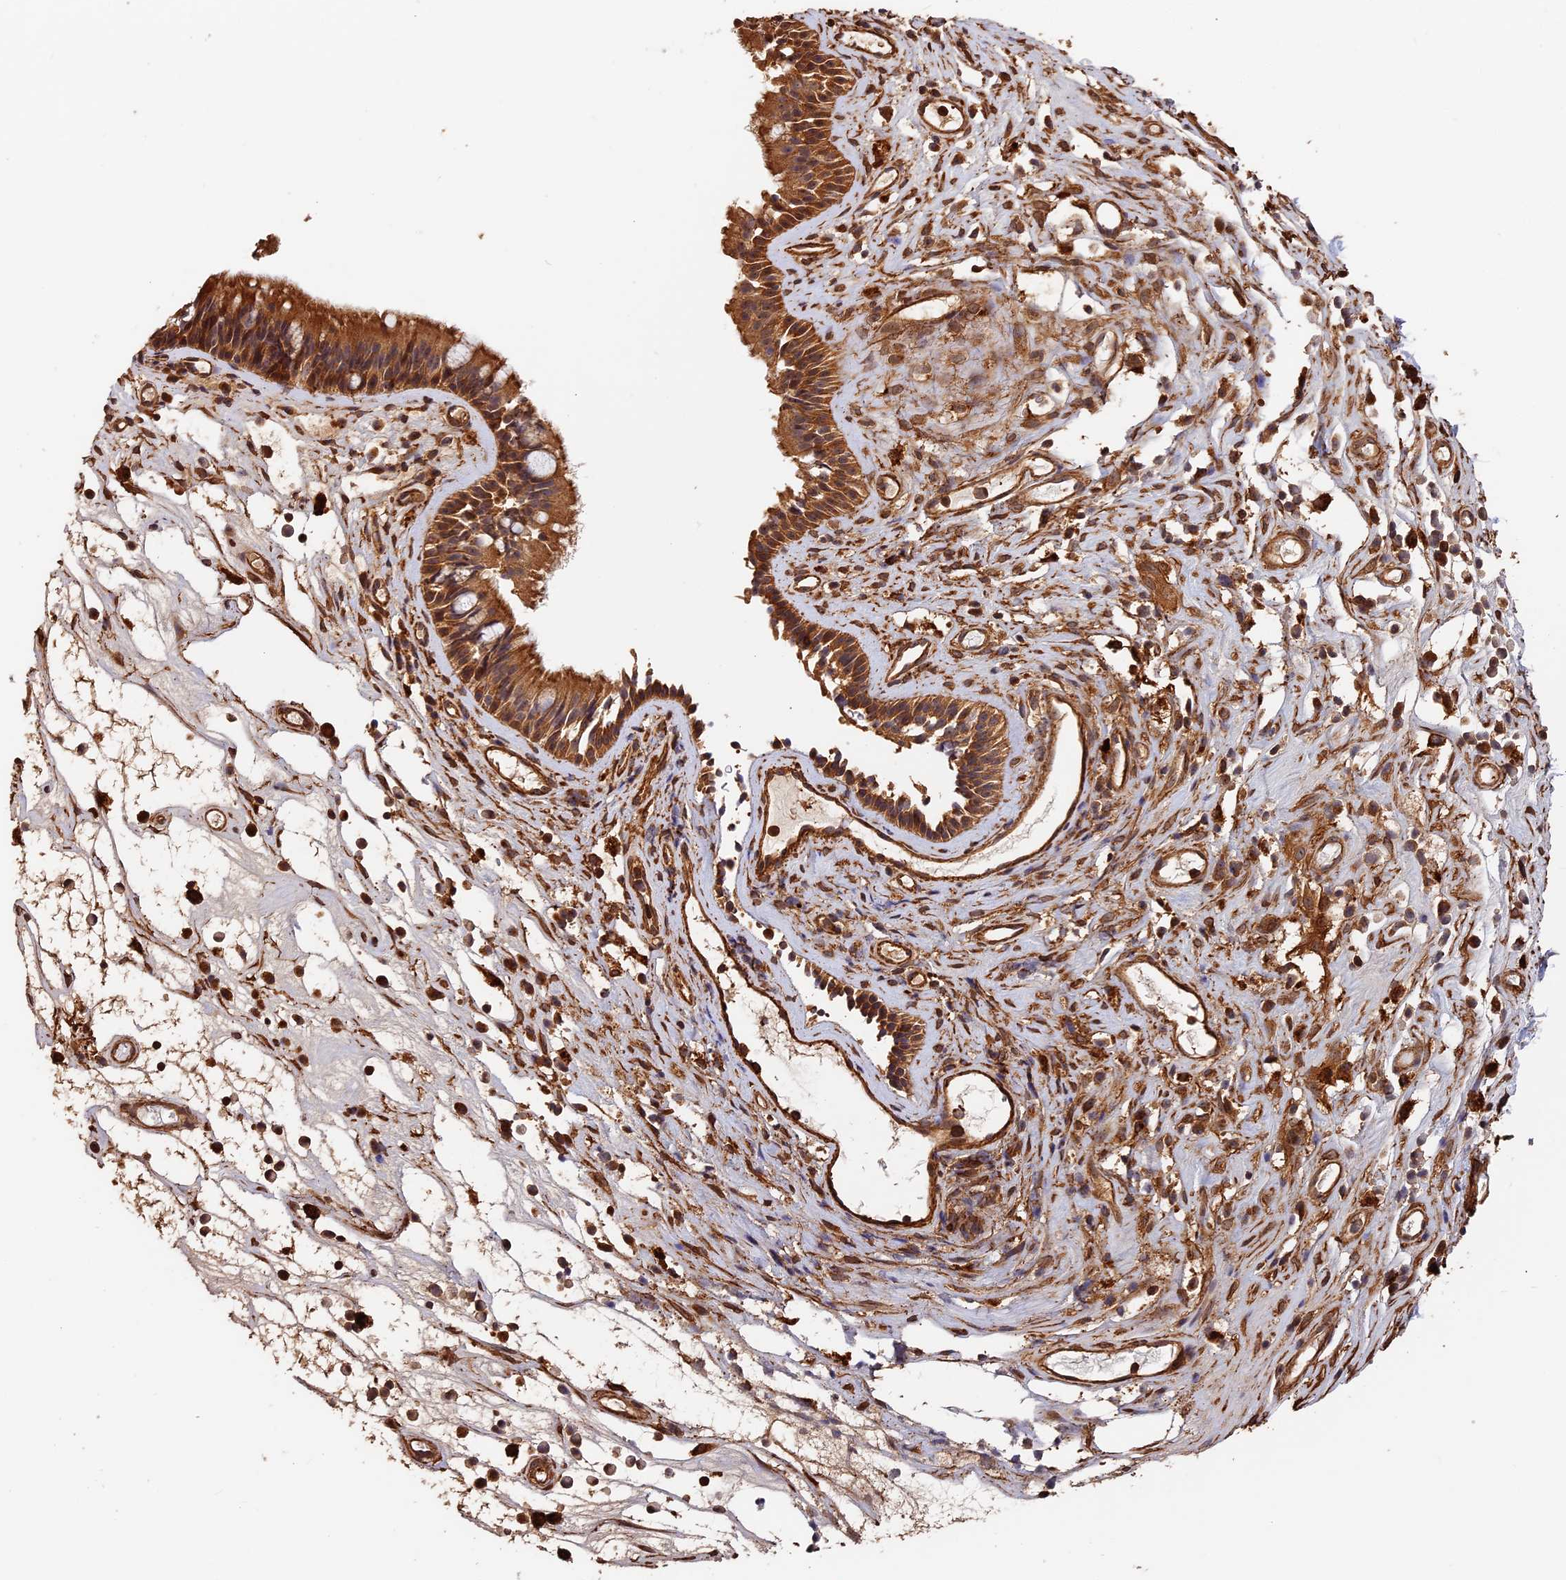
{"staining": {"intensity": "moderate", "quantity": ">75%", "location": "cytoplasmic/membranous"}, "tissue": "nasopharynx", "cell_type": "Respiratory epithelial cells", "image_type": "normal", "snomed": [{"axis": "morphology", "description": "Normal tissue, NOS"}, {"axis": "morphology", "description": "Inflammation, NOS"}, {"axis": "morphology", "description": "Malignant melanoma, Metastatic site"}, {"axis": "topography", "description": "Nasopharynx"}], "caption": "Respiratory epithelial cells display medium levels of moderate cytoplasmic/membranous positivity in about >75% of cells in normal human nasopharynx. The protein of interest is shown in brown color, while the nuclei are stained blue.", "gene": "MMP15", "patient": {"sex": "male", "age": 70}}